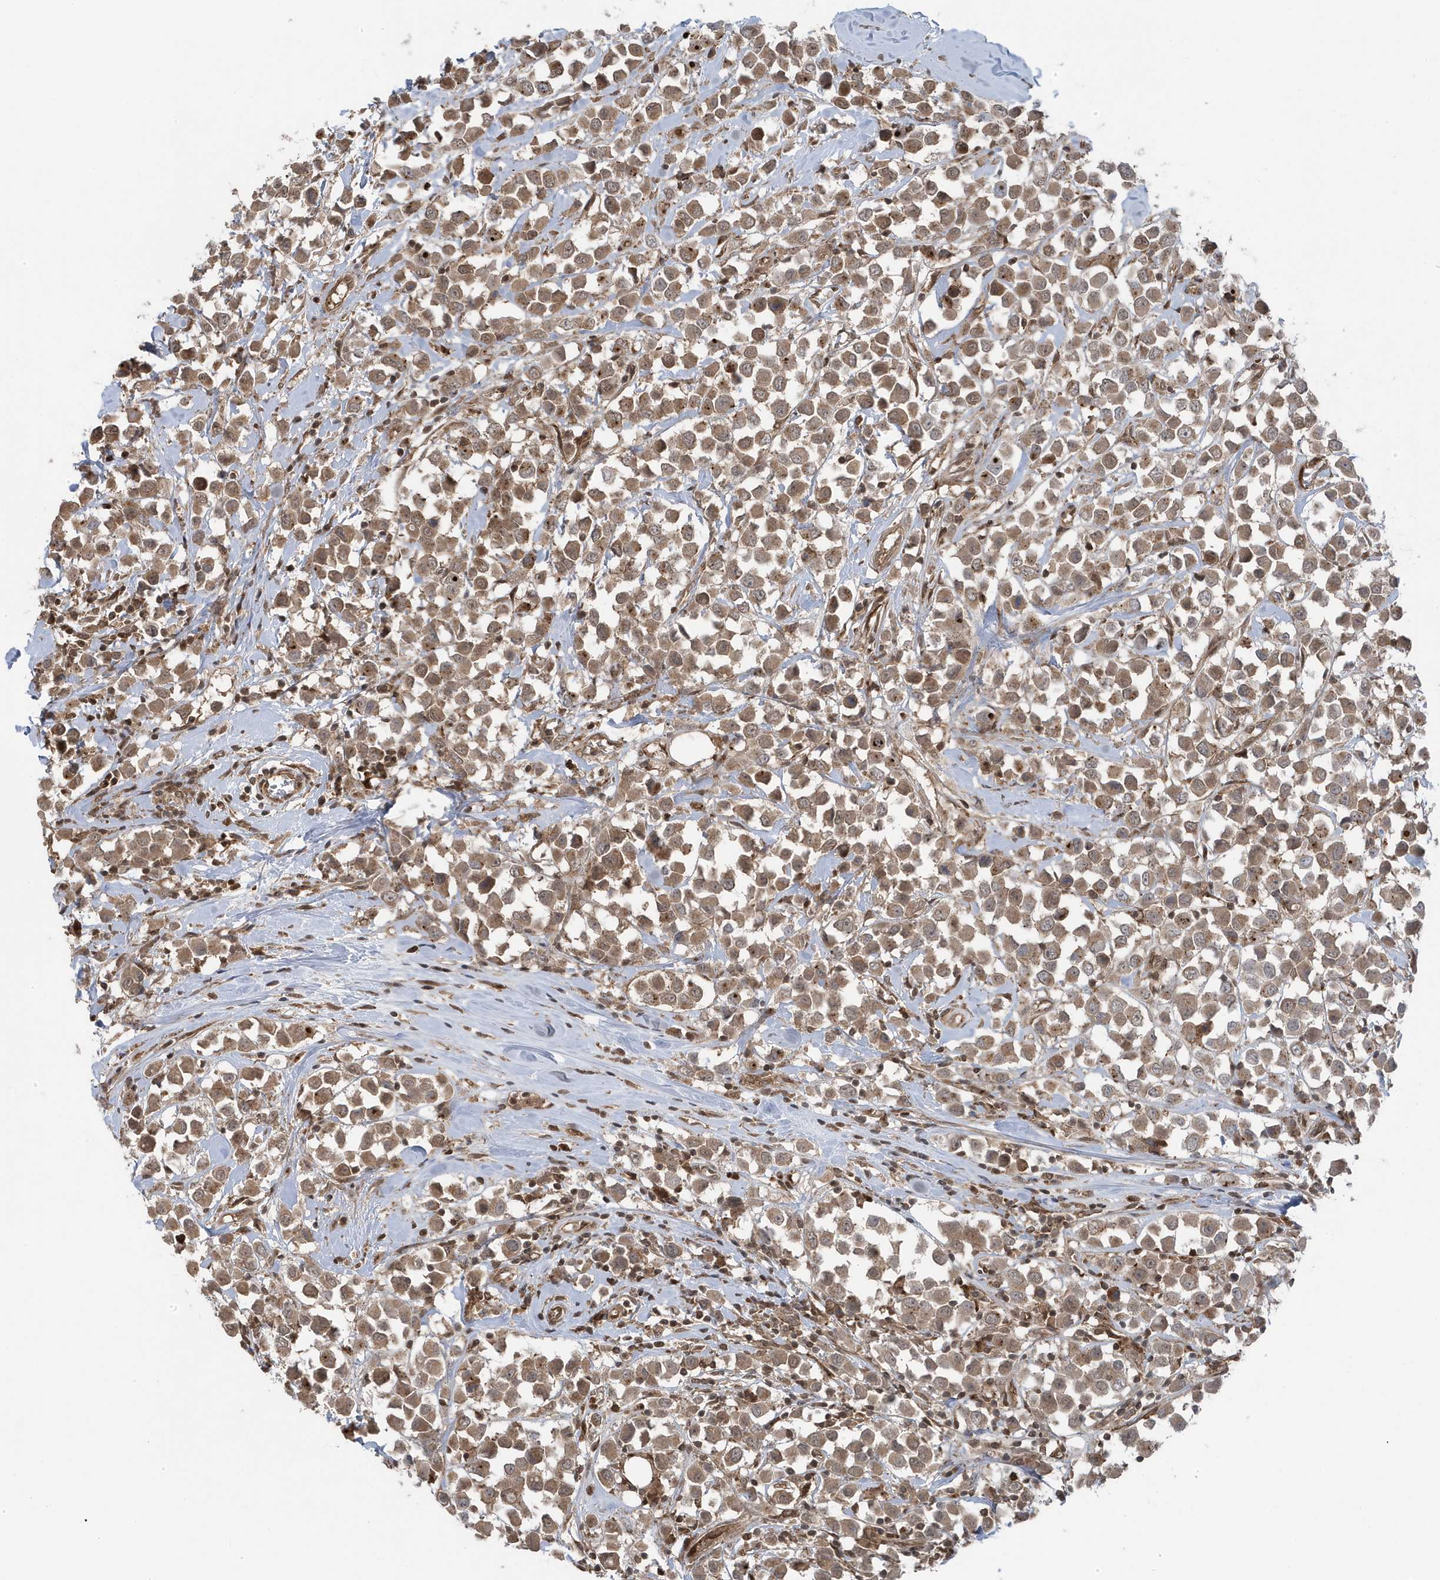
{"staining": {"intensity": "moderate", "quantity": ">75%", "location": "cytoplasmic/membranous"}, "tissue": "breast cancer", "cell_type": "Tumor cells", "image_type": "cancer", "snomed": [{"axis": "morphology", "description": "Duct carcinoma"}, {"axis": "topography", "description": "Breast"}], "caption": "A photomicrograph showing moderate cytoplasmic/membranous positivity in approximately >75% of tumor cells in breast cancer (infiltrating ductal carcinoma), as visualized by brown immunohistochemical staining.", "gene": "MAPK1IP1L", "patient": {"sex": "female", "age": 61}}